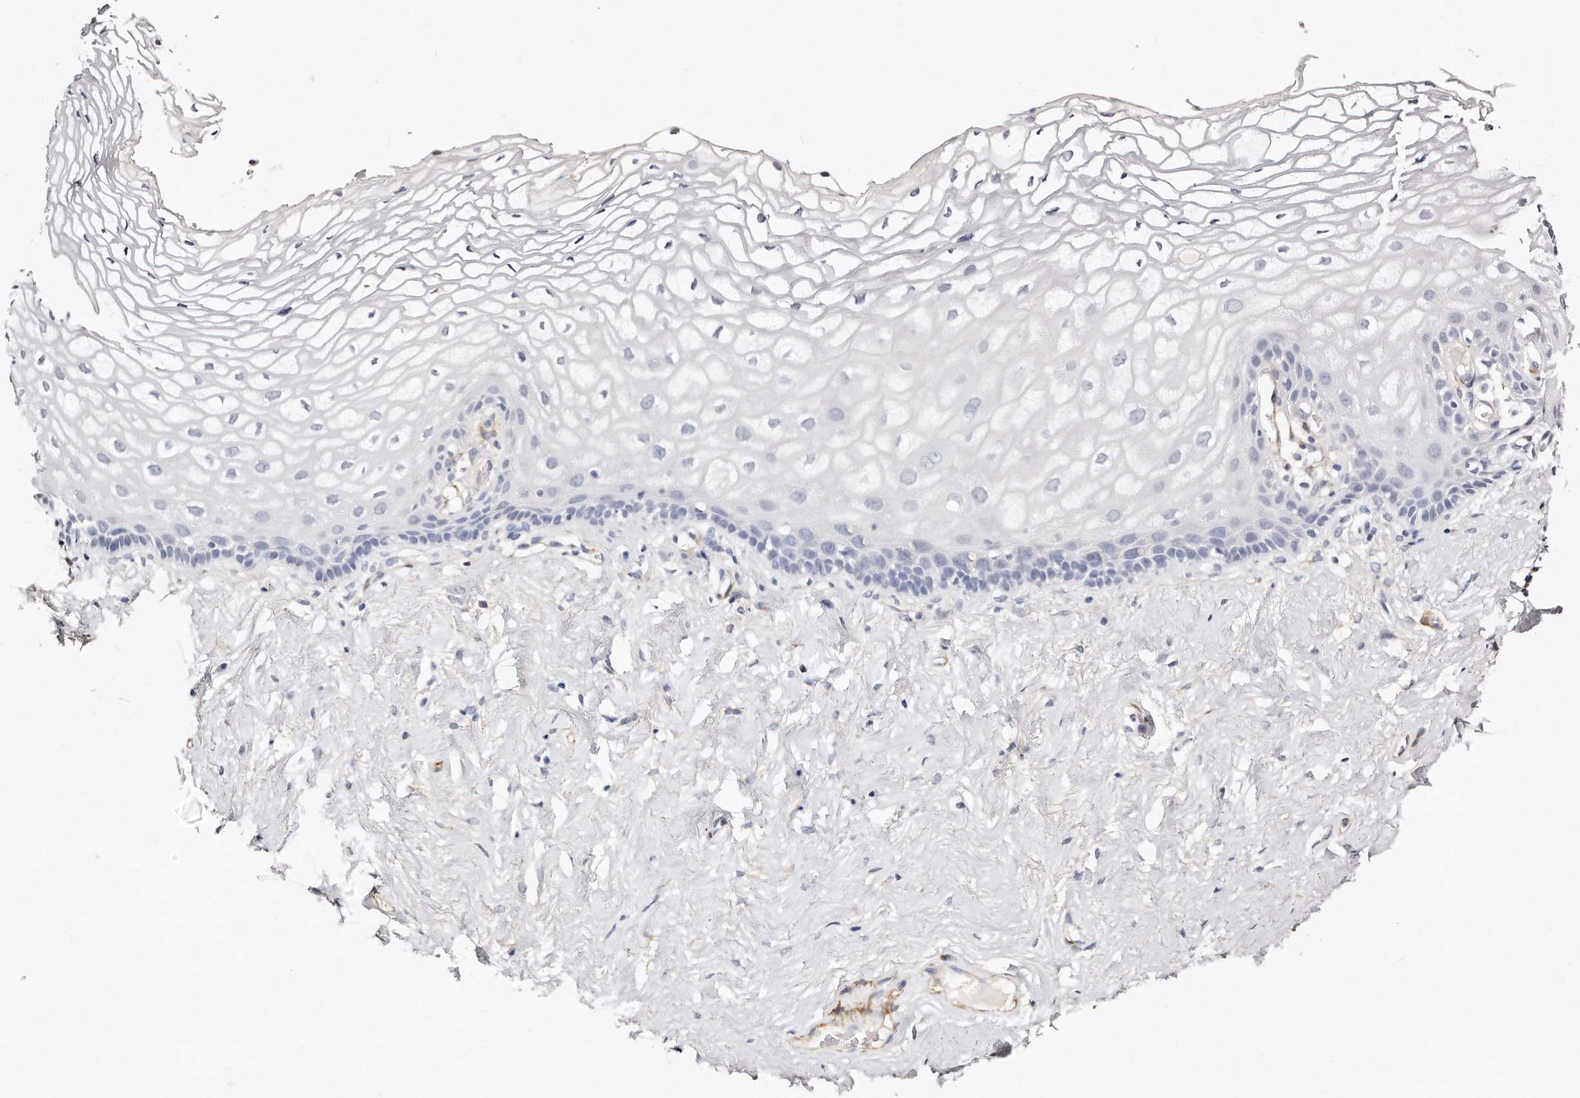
{"staining": {"intensity": "negative", "quantity": "none", "location": "none"}, "tissue": "vagina", "cell_type": "Squamous epithelial cells", "image_type": "normal", "snomed": [{"axis": "morphology", "description": "Normal tissue, NOS"}, {"axis": "morphology", "description": "Adenocarcinoma, NOS"}, {"axis": "topography", "description": "Rectum"}, {"axis": "topography", "description": "Vagina"}], "caption": "IHC of unremarkable vagina demonstrates no expression in squamous epithelial cells. (DAB immunohistochemistry (IHC) with hematoxylin counter stain).", "gene": "LMOD1", "patient": {"sex": "female", "age": 71}}